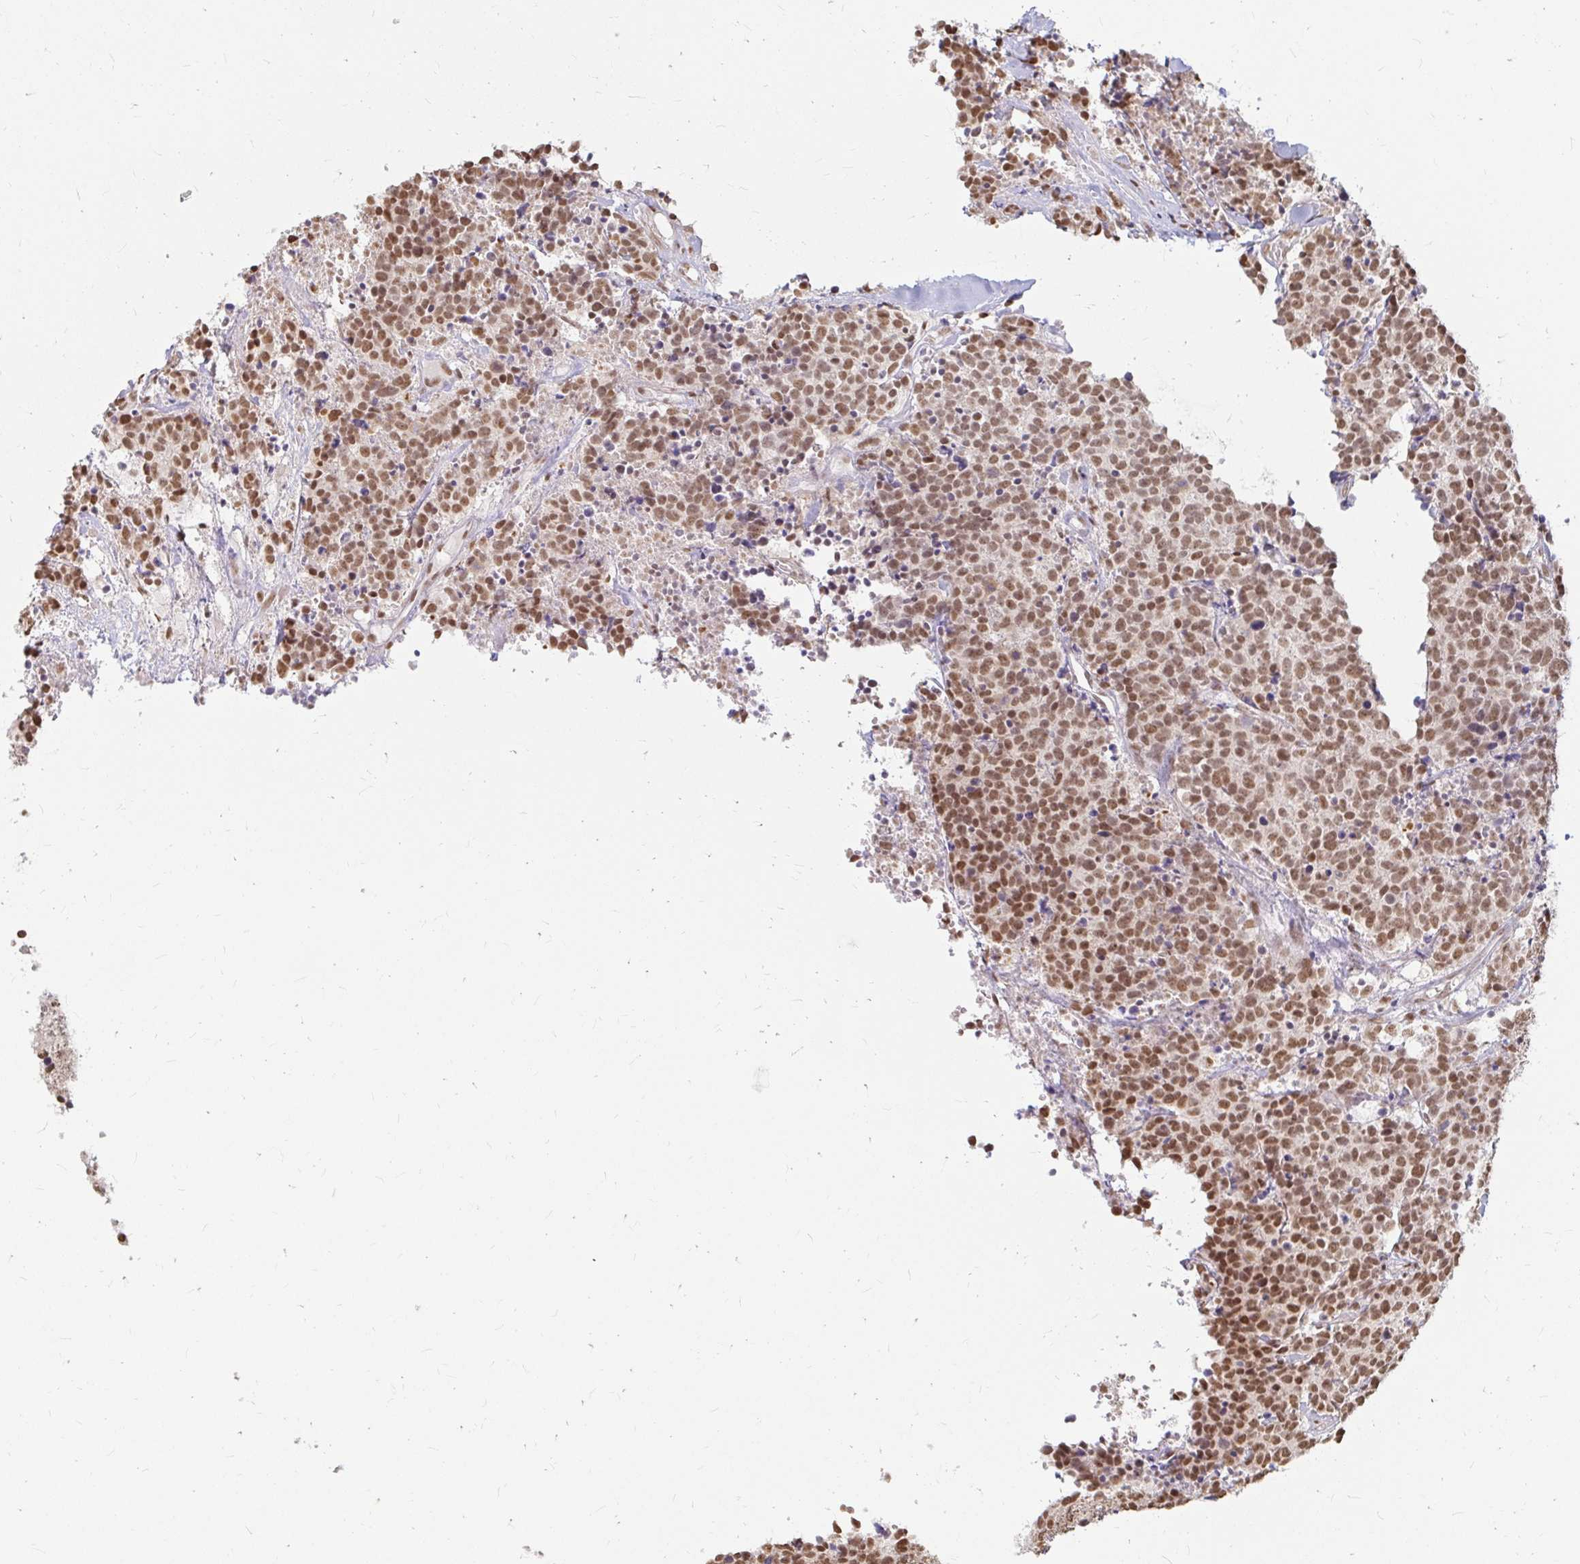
{"staining": {"intensity": "moderate", "quantity": ">75%", "location": "nuclear"}, "tissue": "carcinoid", "cell_type": "Tumor cells", "image_type": "cancer", "snomed": [{"axis": "morphology", "description": "Carcinoid, malignant, NOS"}, {"axis": "topography", "description": "Skin"}], "caption": "A medium amount of moderate nuclear positivity is appreciated in approximately >75% of tumor cells in malignant carcinoid tissue.", "gene": "HNRNPU", "patient": {"sex": "female", "age": 79}}